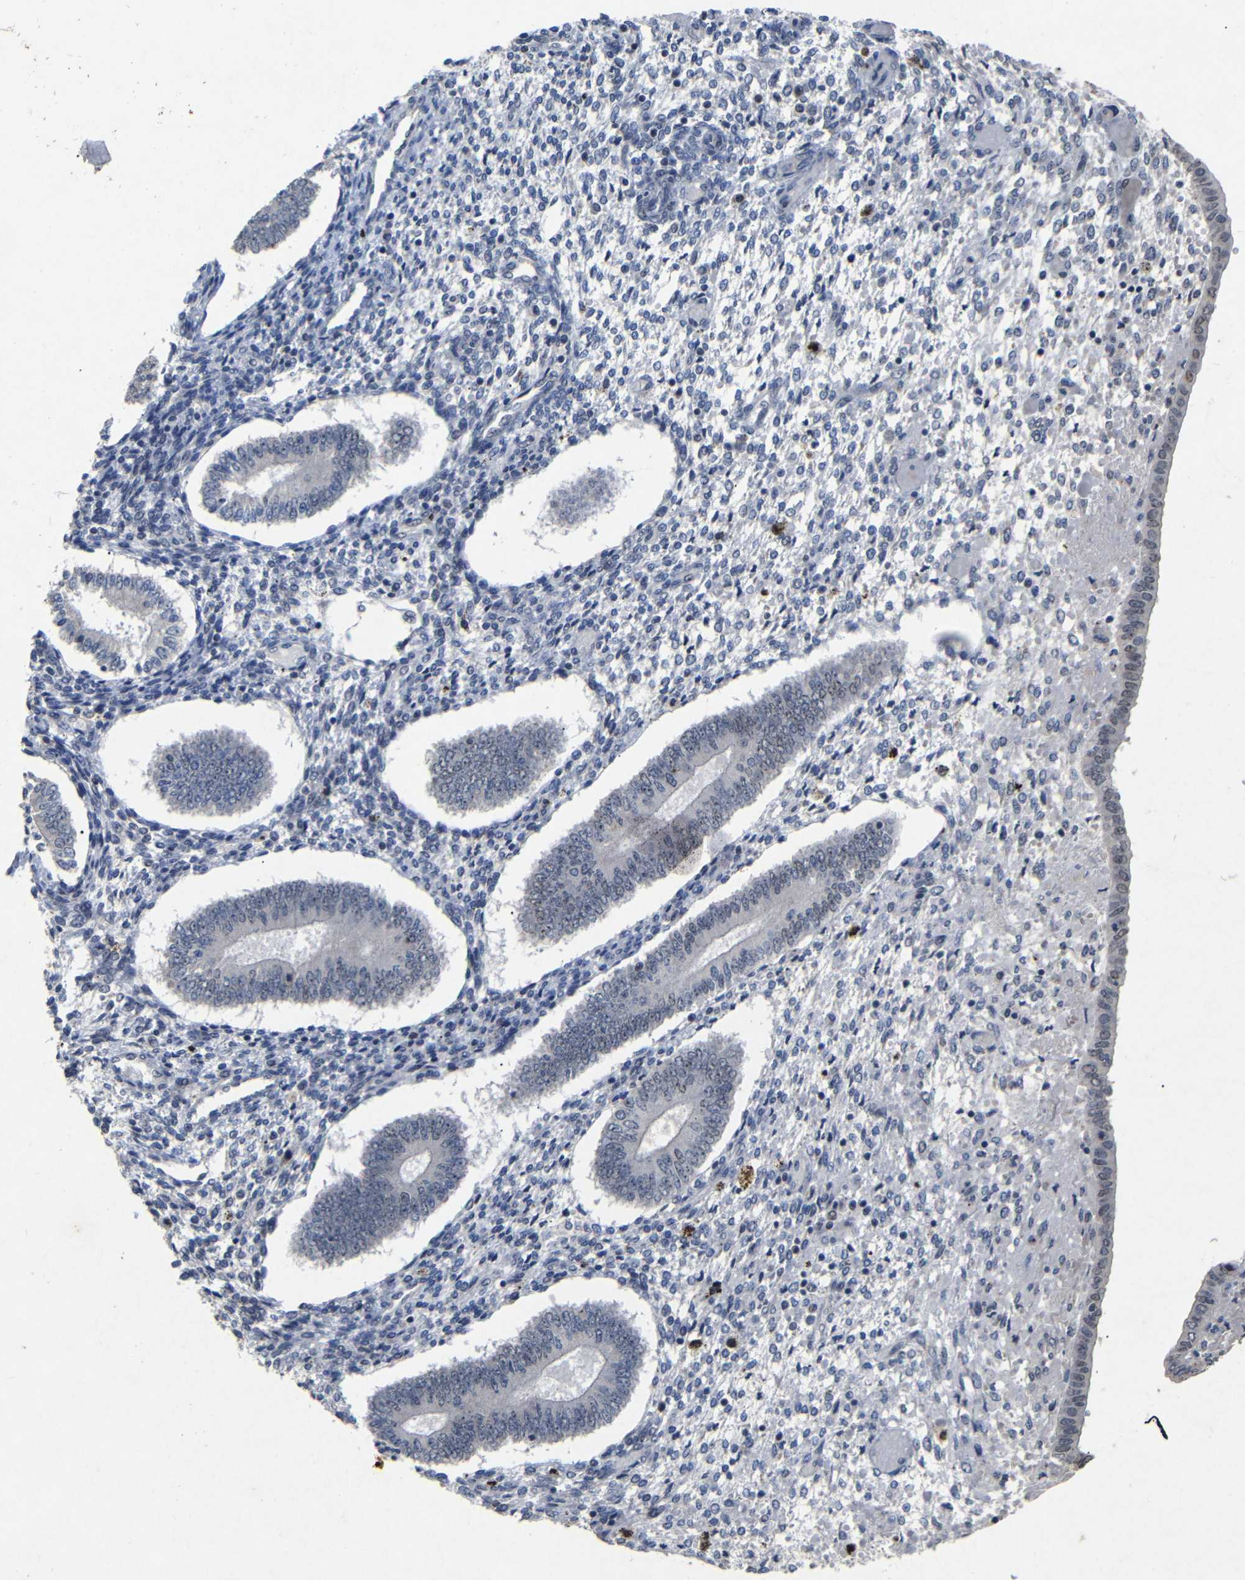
{"staining": {"intensity": "negative", "quantity": "none", "location": "none"}, "tissue": "endometrium", "cell_type": "Cells in endometrial stroma", "image_type": "normal", "snomed": [{"axis": "morphology", "description": "Normal tissue, NOS"}, {"axis": "topography", "description": "Endometrium"}], "caption": "The immunohistochemistry (IHC) micrograph has no significant expression in cells in endometrial stroma of endometrium. (Brightfield microscopy of DAB IHC at high magnification).", "gene": "PARN", "patient": {"sex": "female", "age": 42}}